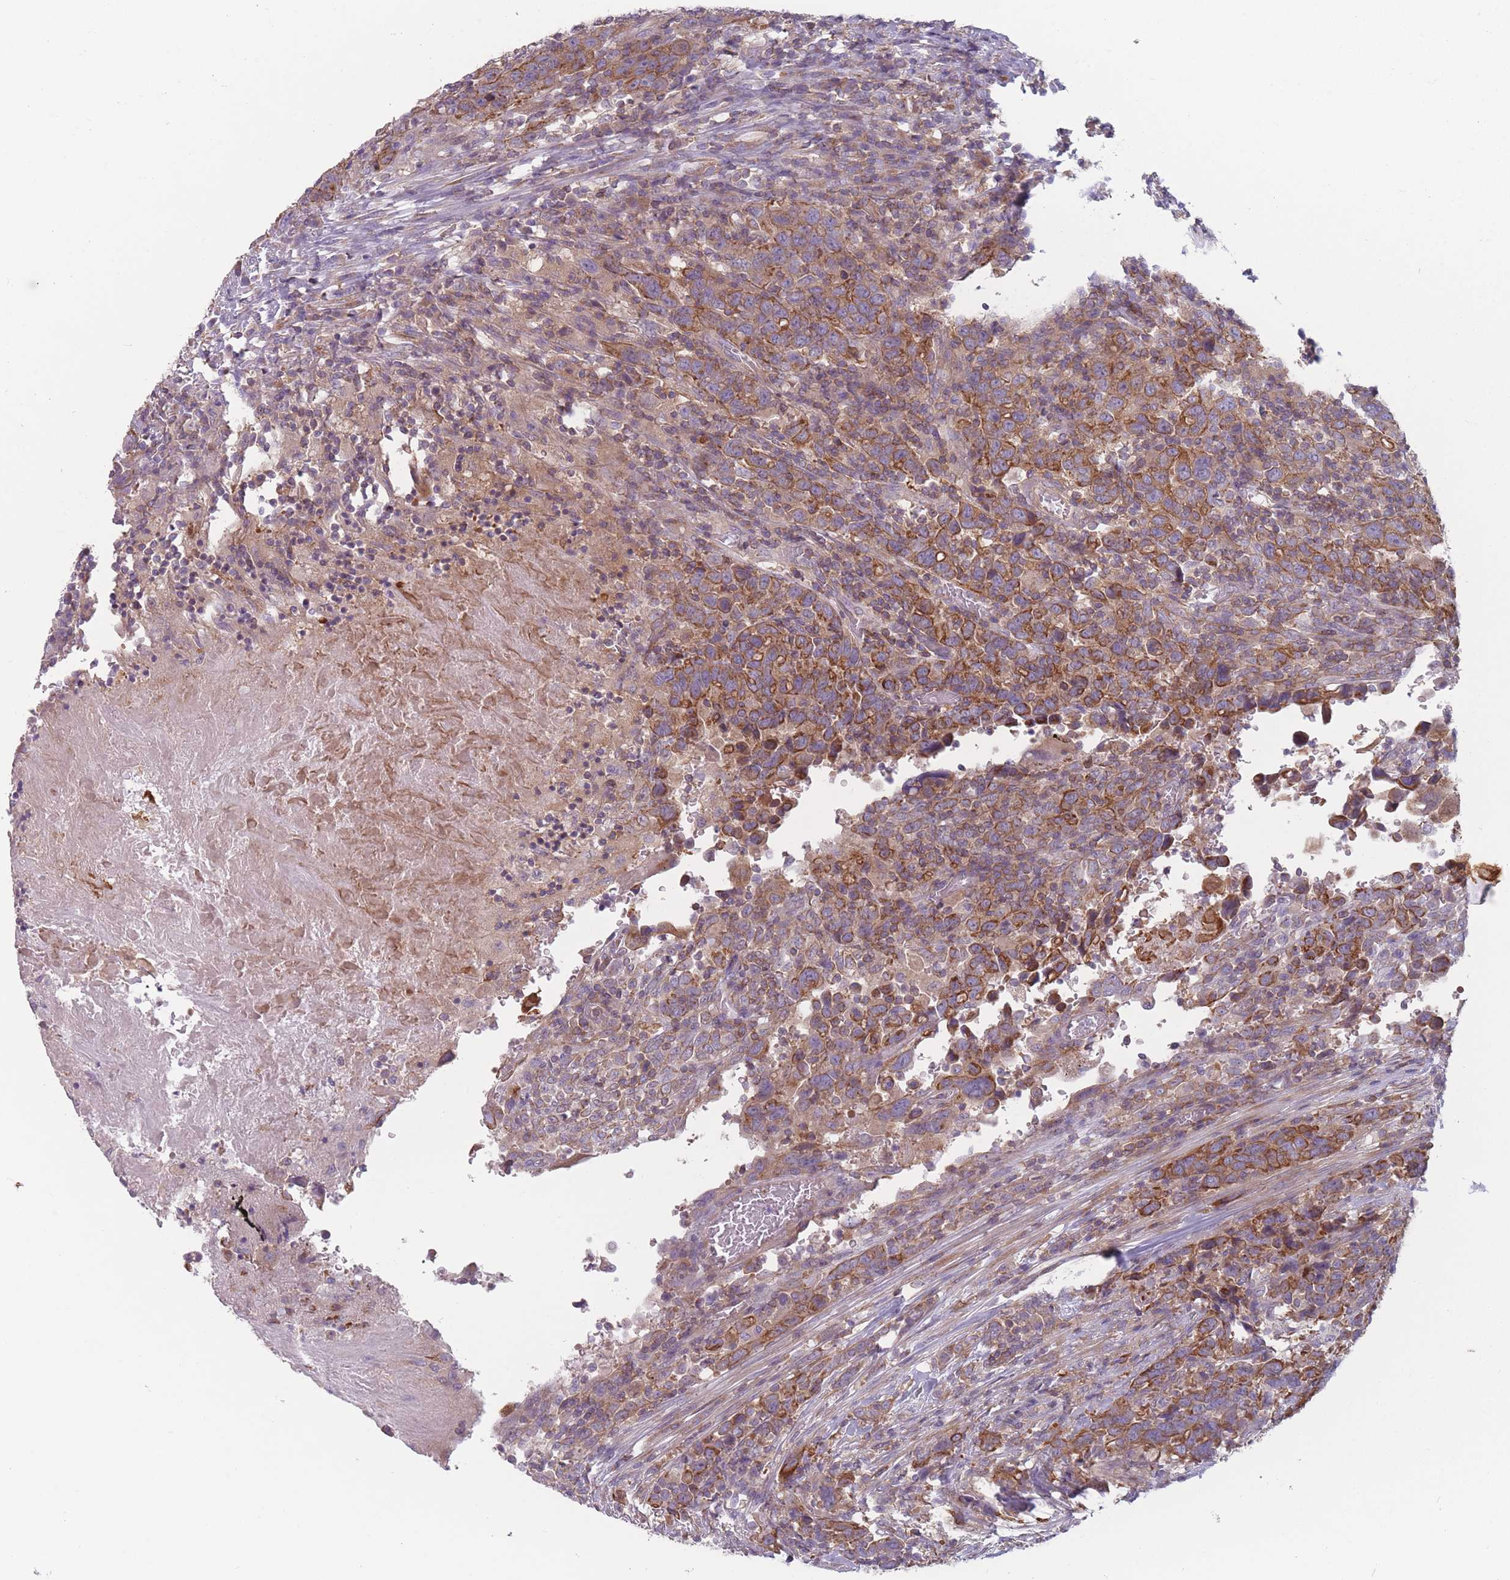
{"staining": {"intensity": "moderate", "quantity": ">75%", "location": "cytoplasmic/membranous"}, "tissue": "urothelial cancer", "cell_type": "Tumor cells", "image_type": "cancer", "snomed": [{"axis": "morphology", "description": "Urothelial carcinoma, High grade"}, {"axis": "topography", "description": "Urinary bladder"}], "caption": "Protein analysis of urothelial cancer tissue demonstrates moderate cytoplasmic/membranous staining in about >75% of tumor cells.", "gene": "HSBP1L1", "patient": {"sex": "male", "age": 61}}